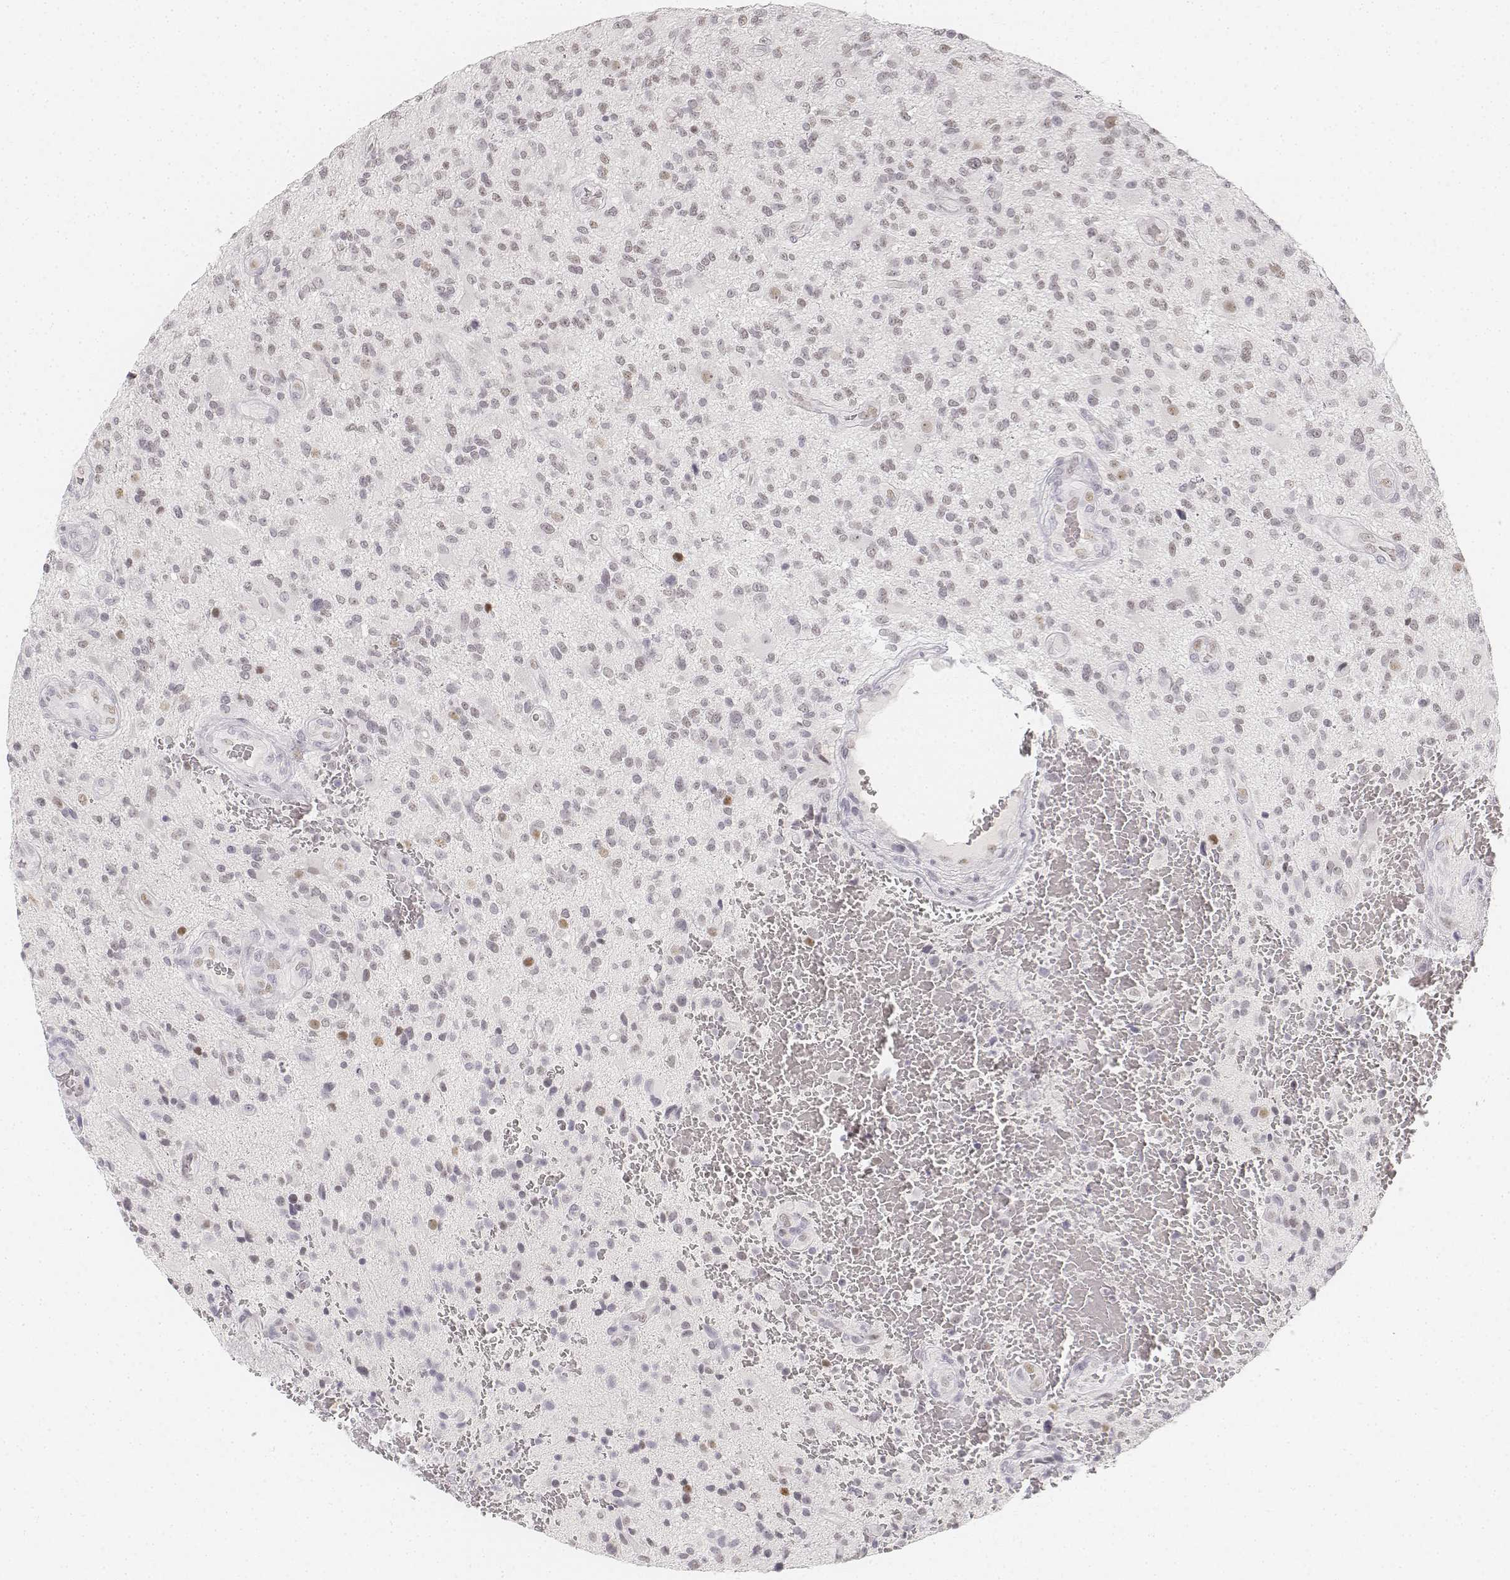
{"staining": {"intensity": "negative", "quantity": "none", "location": "none"}, "tissue": "glioma", "cell_type": "Tumor cells", "image_type": "cancer", "snomed": [{"axis": "morphology", "description": "Glioma, malignant, High grade"}, {"axis": "topography", "description": "Brain"}], "caption": "A micrograph of human glioma is negative for staining in tumor cells.", "gene": "KRTAP2-1", "patient": {"sex": "male", "age": 47}}